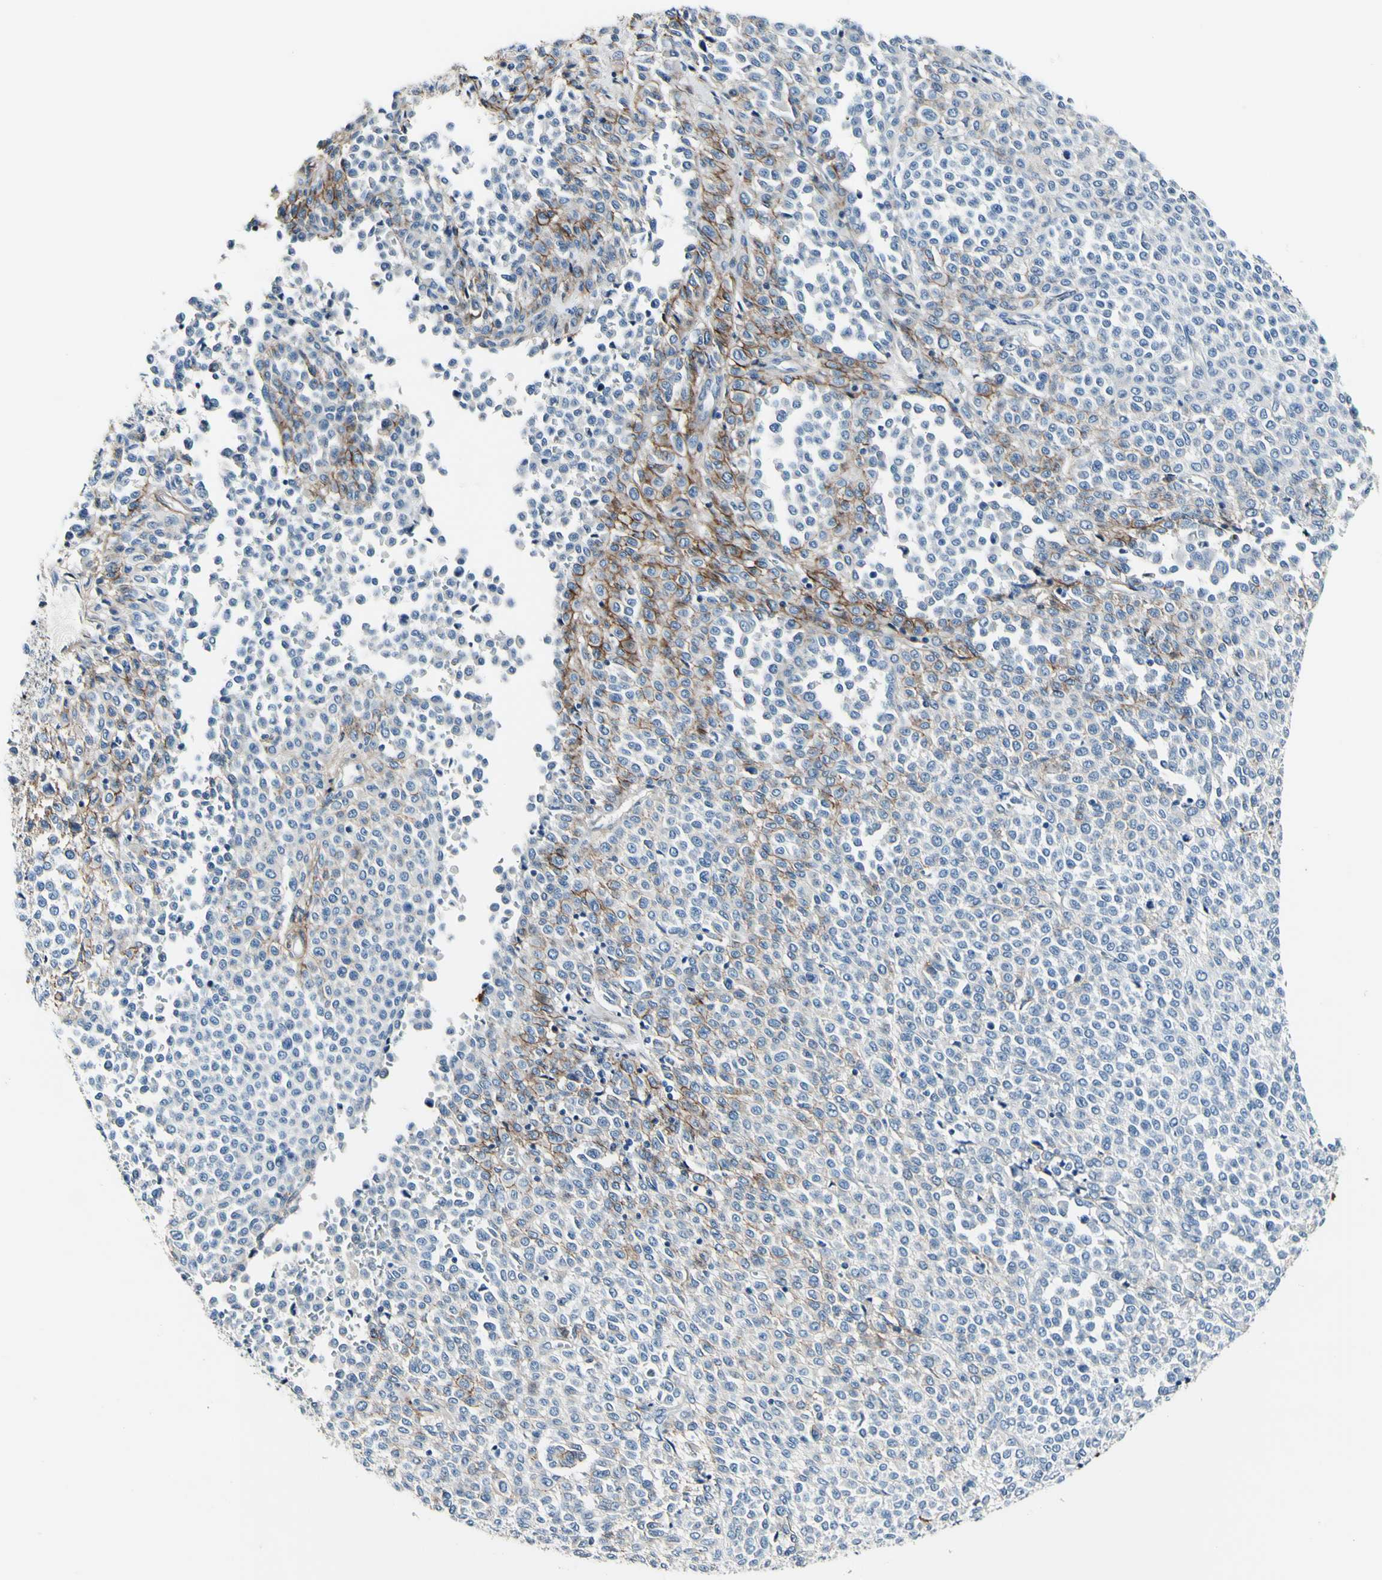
{"staining": {"intensity": "negative", "quantity": "none", "location": "none"}, "tissue": "melanoma", "cell_type": "Tumor cells", "image_type": "cancer", "snomed": [{"axis": "morphology", "description": "Malignant melanoma, Metastatic site"}, {"axis": "topography", "description": "Pancreas"}], "caption": "Immunohistochemistry (IHC) image of neoplastic tissue: human melanoma stained with DAB (3,3'-diaminobenzidine) reveals no significant protein staining in tumor cells.", "gene": "COL6A3", "patient": {"sex": "female", "age": 30}}